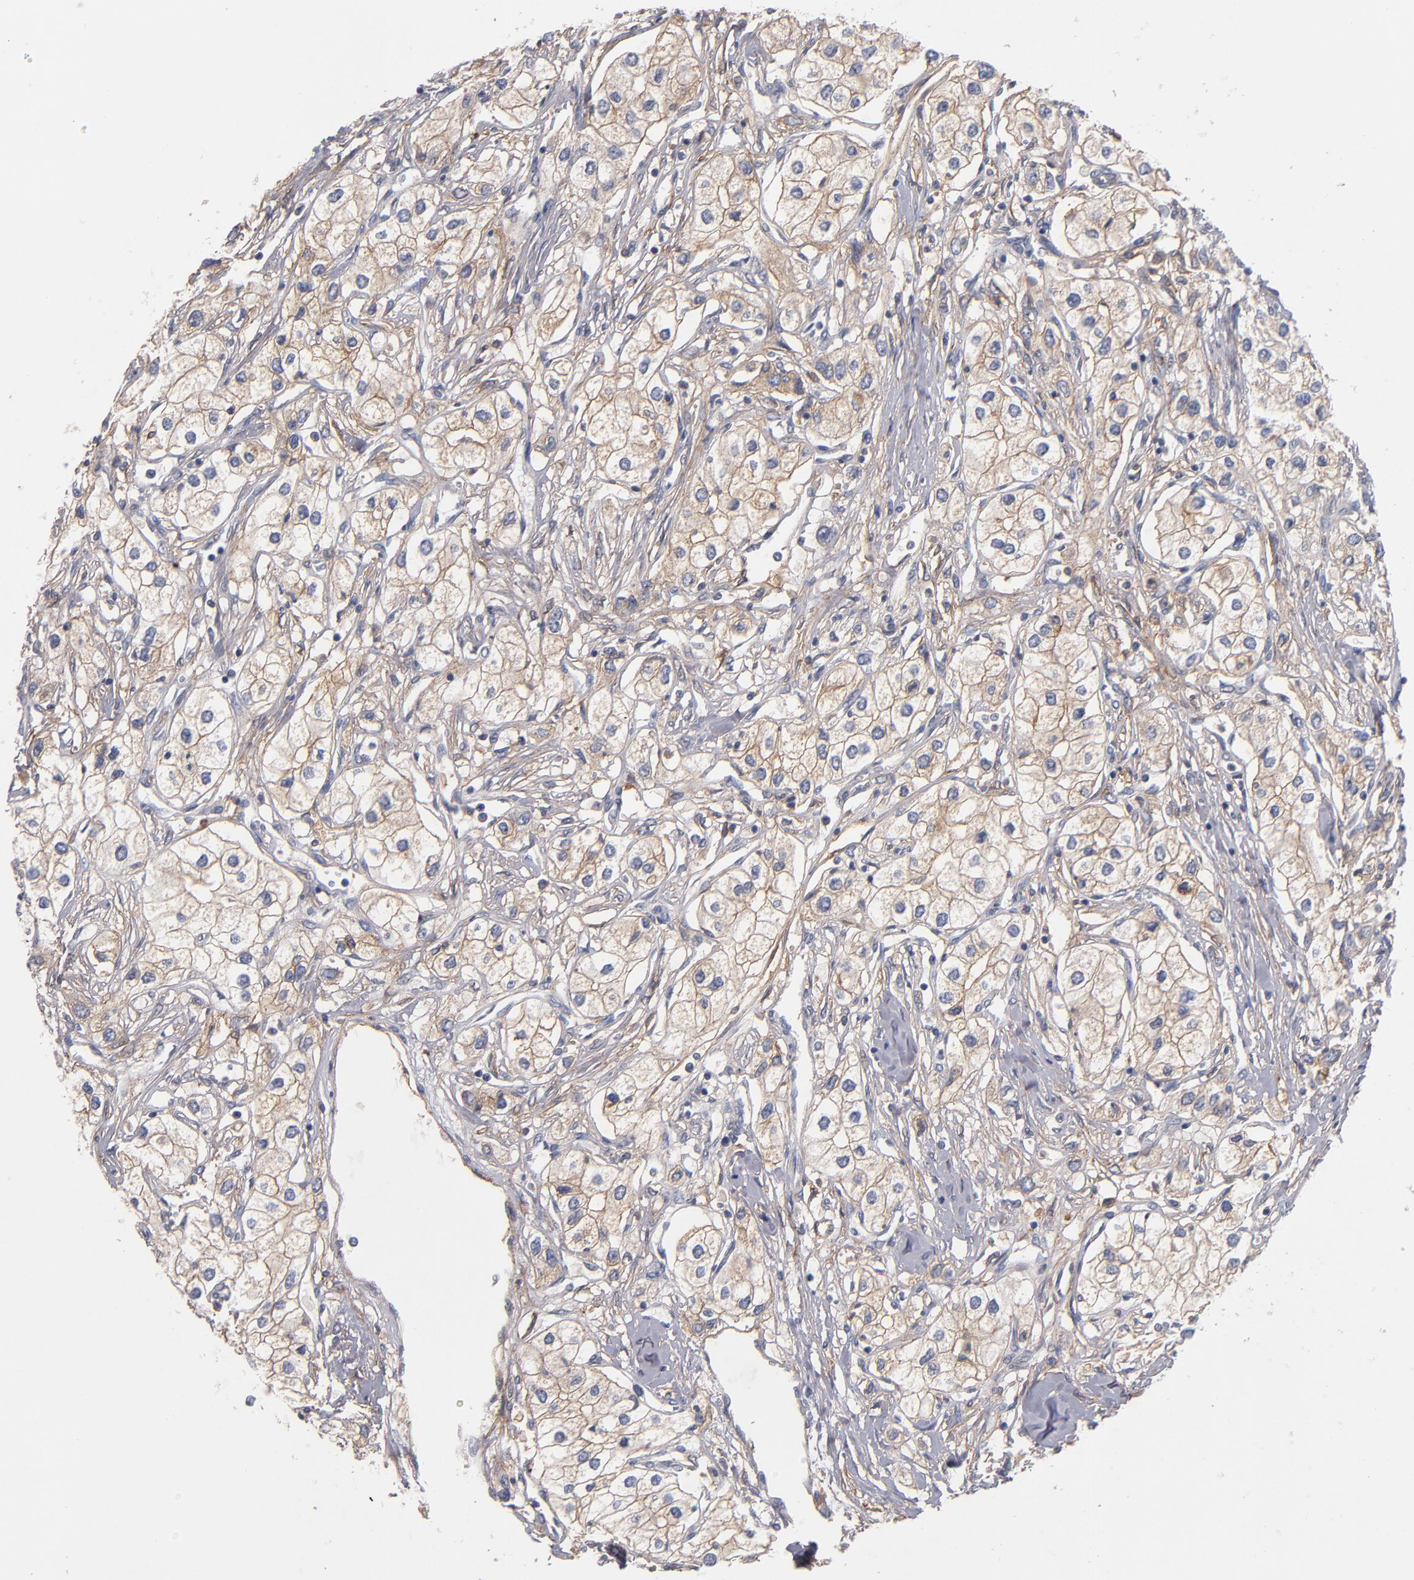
{"staining": {"intensity": "weak", "quantity": ">75%", "location": "cytoplasmic/membranous"}, "tissue": "renal cancer", "cell_type": "Tumor cells", "image_type": "cancer", "snomed": [{"axis": "morphology", "description": "Adenocarcinoma, NOS"}, {"axis": "topography", "description": "Kidney"}], "caption": "Immunohistochemical staining of renal adenocarcinoma displays weak cytoplasmic/membranous protein staining in about >75% of tumor cells.", "gene": "PLSCR4", "patient": {"sex": "male", "age": 57}}